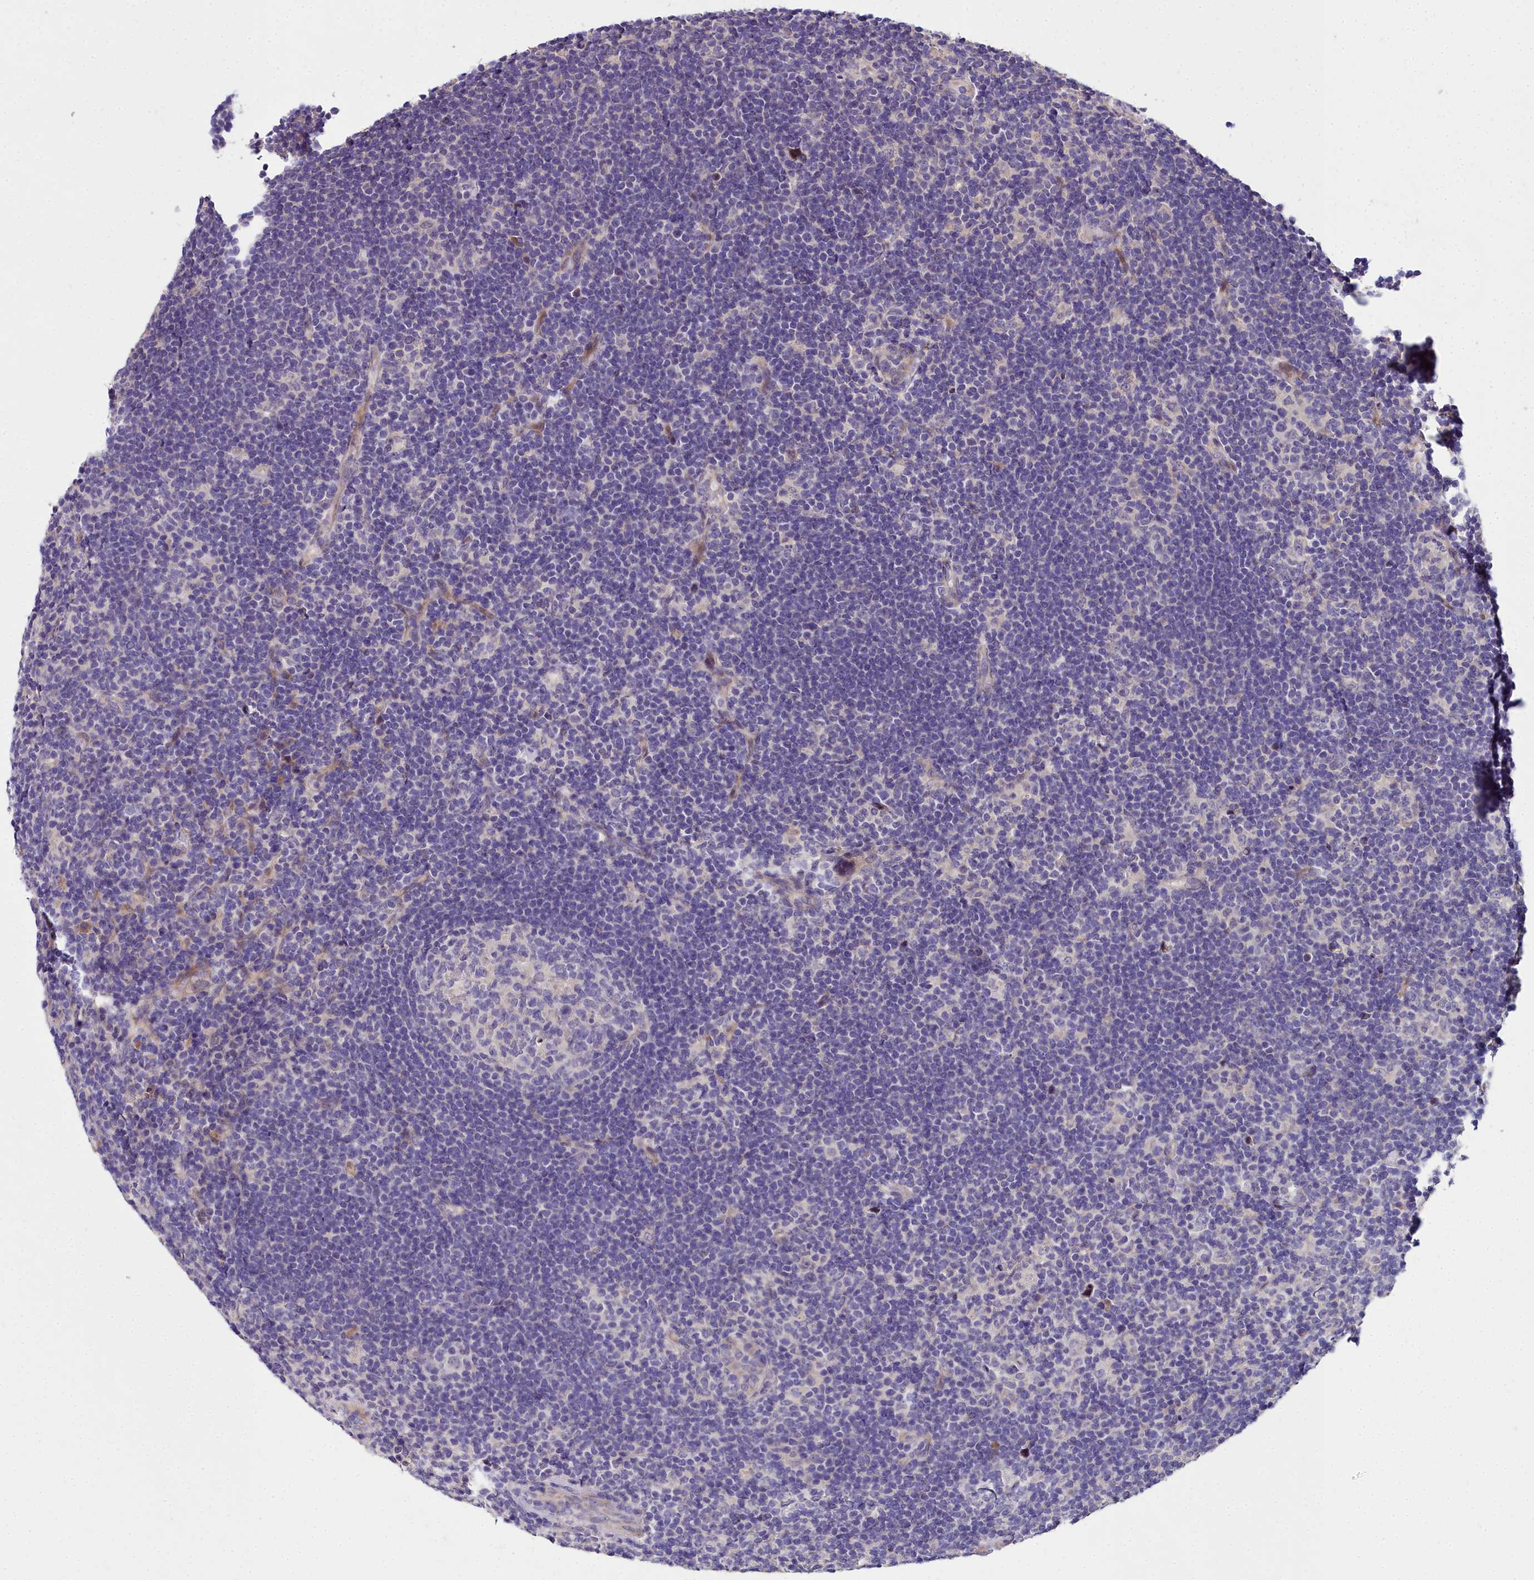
{"staining": {"intensity": "negative", "quantity": "none", "location": "none"}, "tissue": "lymphoma", "cell_type": "Tumor cells", "image_type": "cancer", "snomed": [{"axis": "morphology", "description": "Hodgkin's disease, NOS"}, {"axis": "topography", "description": "Lymph node"}], "caption": "There is no significant positivity in tumor cells of lymphoma.", "gene": "NT5M", "patient": {"sex": "female", "age": 57}}